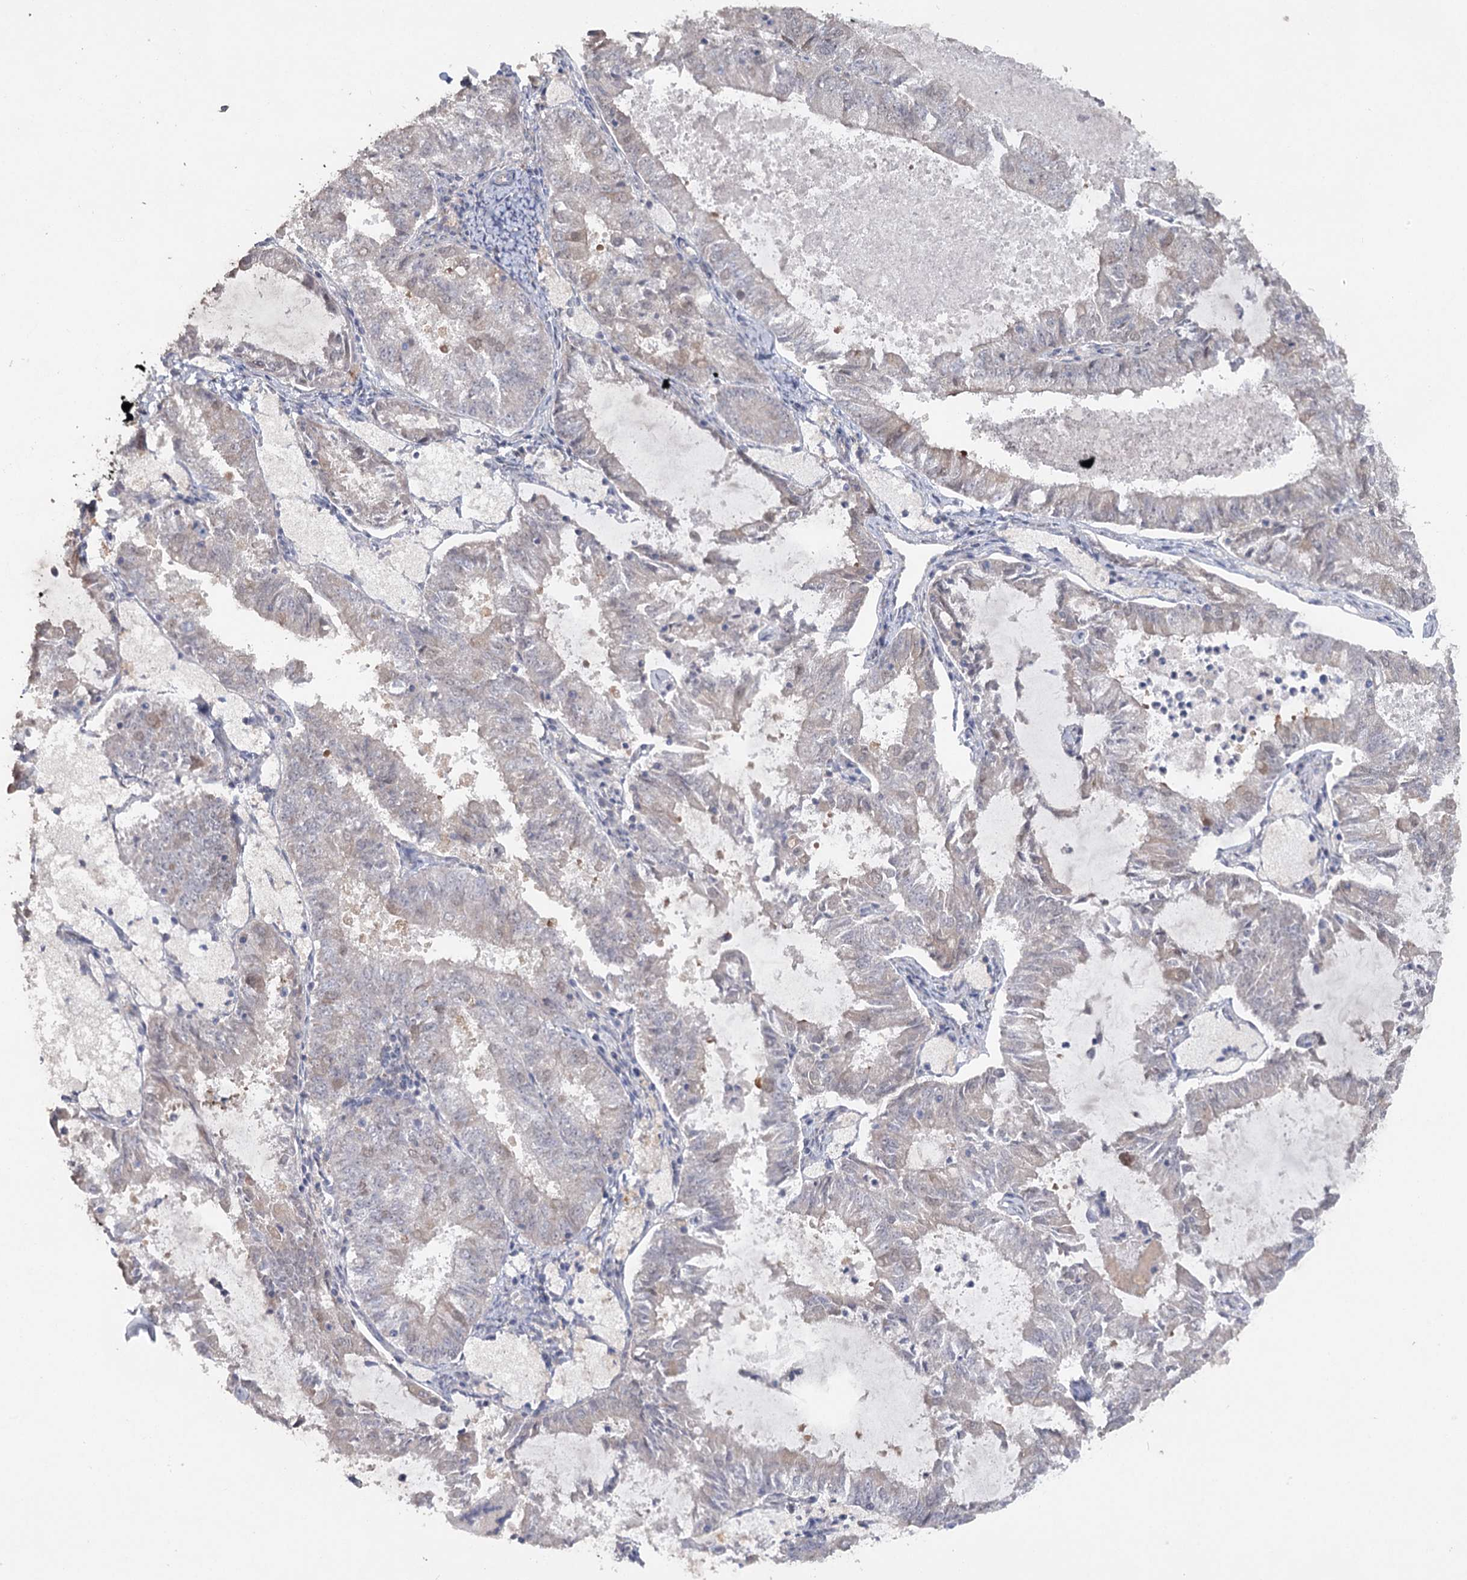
{"staining": {"intensity": "negative", "quantity": "none", "location": "none"}, "tissue": "endometrial cancer", "cell_type": "Tumor cells", "image_type": "cancer", "snomed": [{"axis": "morphology", "description": "Adenocarcinoma, NOS"}, {"axis": "topography", "description": "Endometrium"}], "caption": "Immunohistochemistry histopathology image of human endometrial cancer stained for a protein (brown), which displays no expression in tumor cells. Nuclei are stained in blue.", "gene": "MAP3K13", "patient": {"sex": "female", "age": 57}}